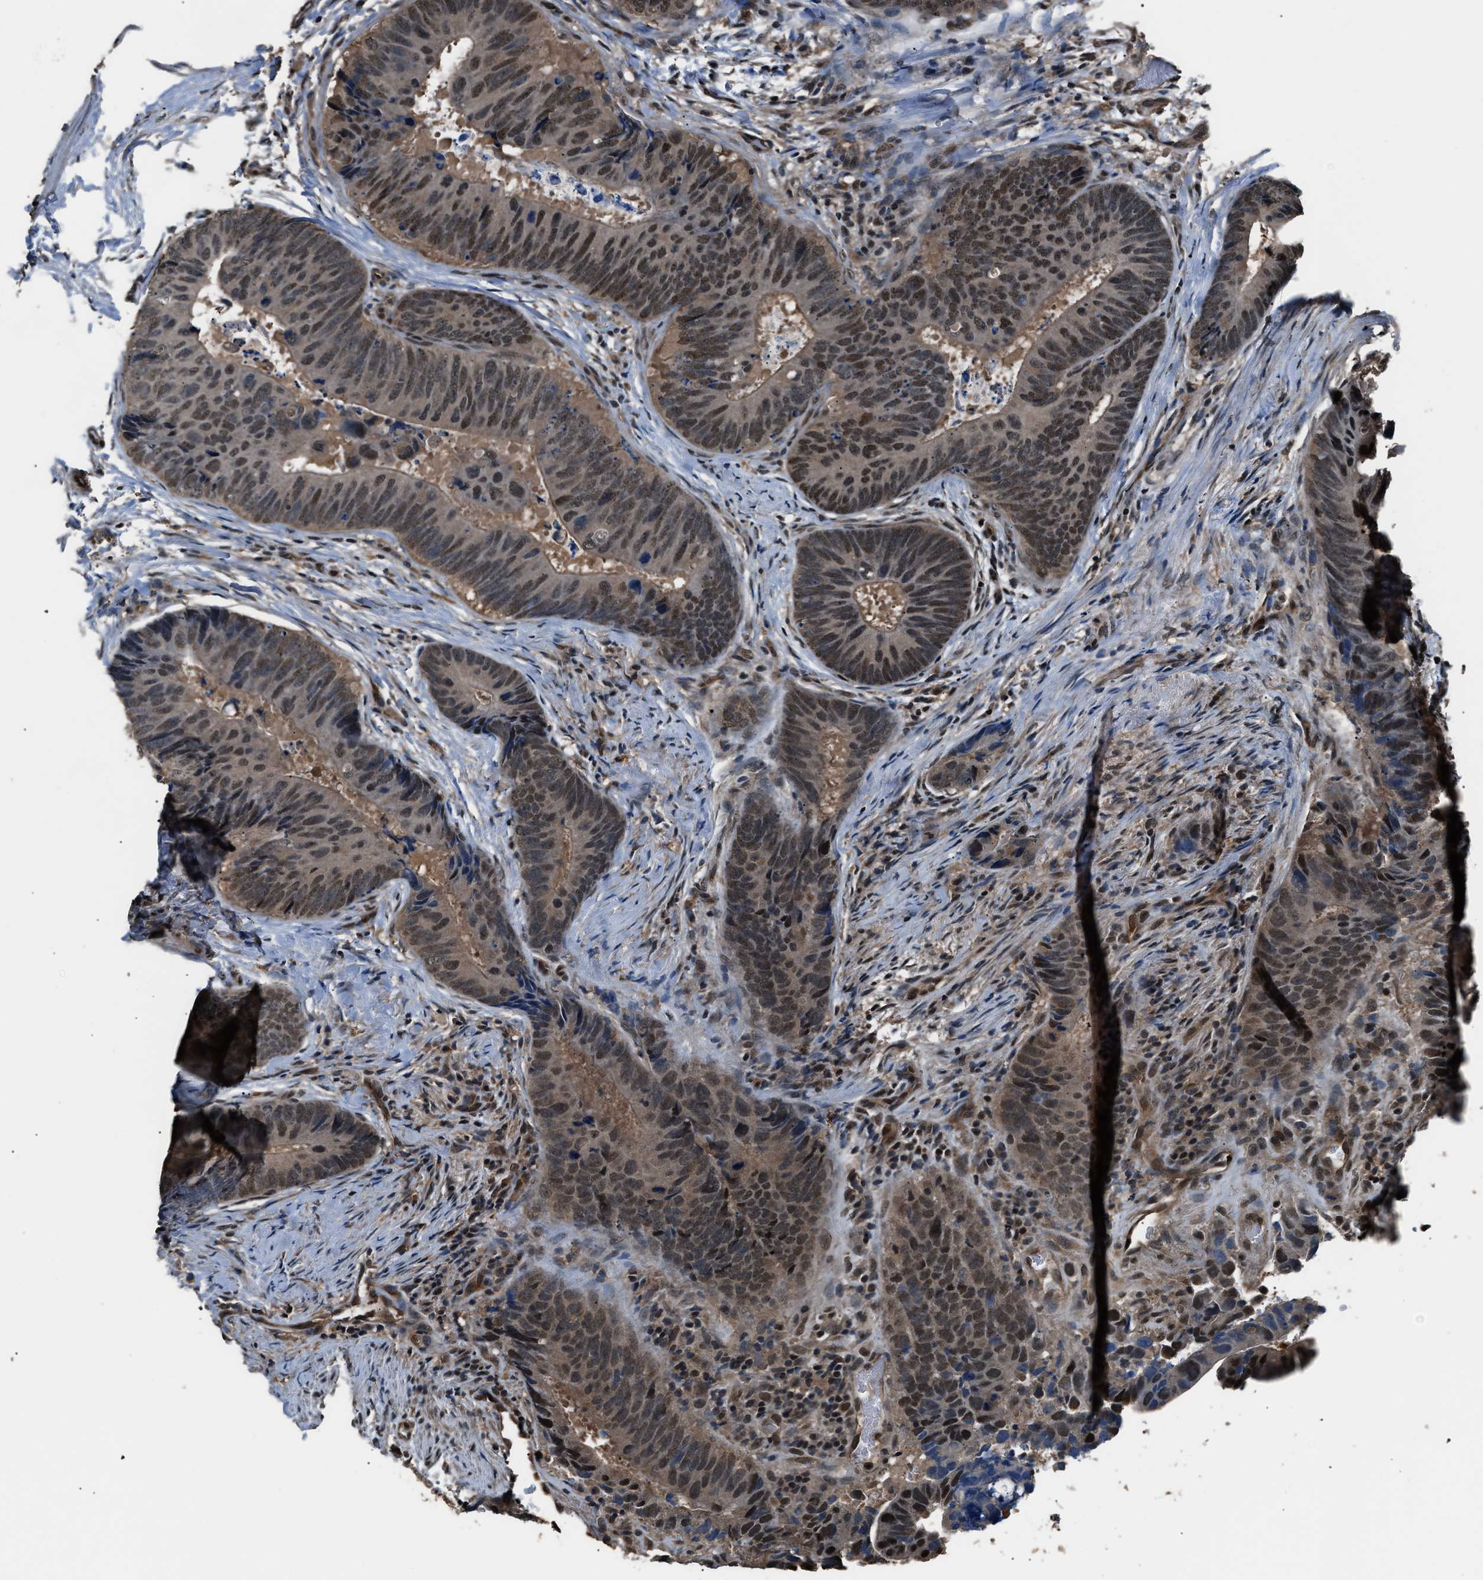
{"staining": {"intensity": "moderate", "quantity": ">75%", "location": "nuclear"}, "tissue": "colorectal cancer", "cell_type": "Tumor cells", "image_type": "cancer", "snomed": [{"axis": "morphology", "description": "Adenocarcinoma, NOS"}, {"axis": "topography", "description": "Colon"}], "caption": "Immunohistochemistry (IHC) micrograph of neoplastic tissue: human colorectal cancer stained using immunohistochemistry demonstrates medium levels of moderate protein expression localized specifically in the nuclear of tumor cells, appearing as a nuclear brown color.", "gene": "DFFA", "patient": {"sex": "male", "age": 56}}